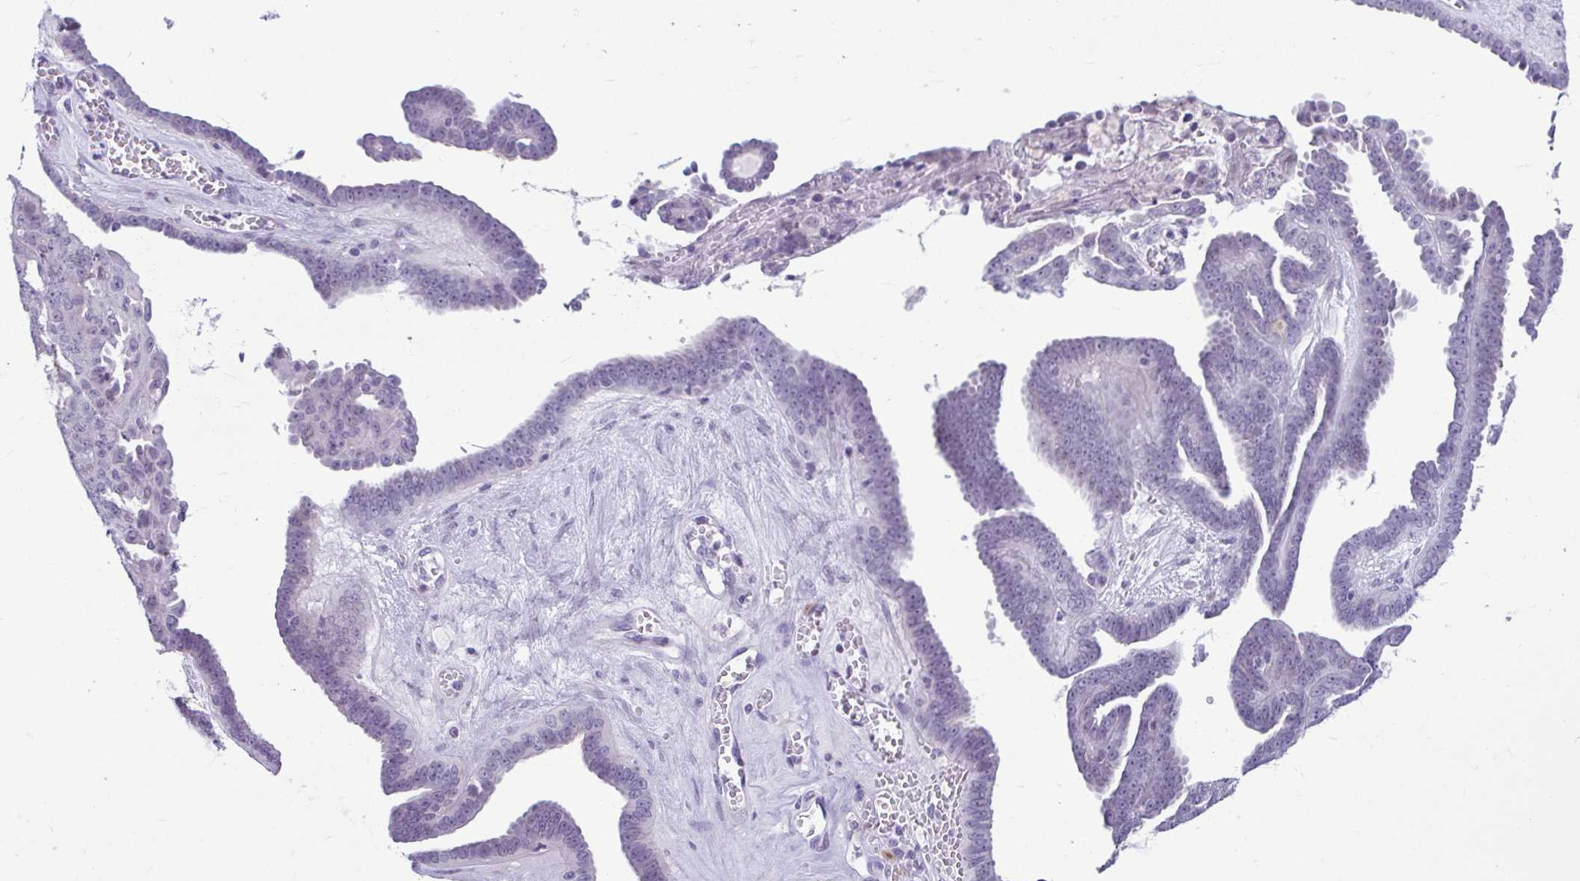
{"staining": {"intensity": "negative", "quantity": "none", "location": "none"}, "tissue": "ovarian cancer", "cell_type": "Tumor cells", "image_type": "cancer", "snomed": [{"axis": "morphology", "description": "Cystadenocarcinoma, serous, NOS"}, {"axis": "topography", "description": "Ovary"}], "caption": "Human serous cystadenocarcinoma (ovarian) stained for a protein using immunohistochemistry exhibits no staining in tumor cells.", "gene": "SERPINI1", "patient": {"sex": "female", "age": 71}}